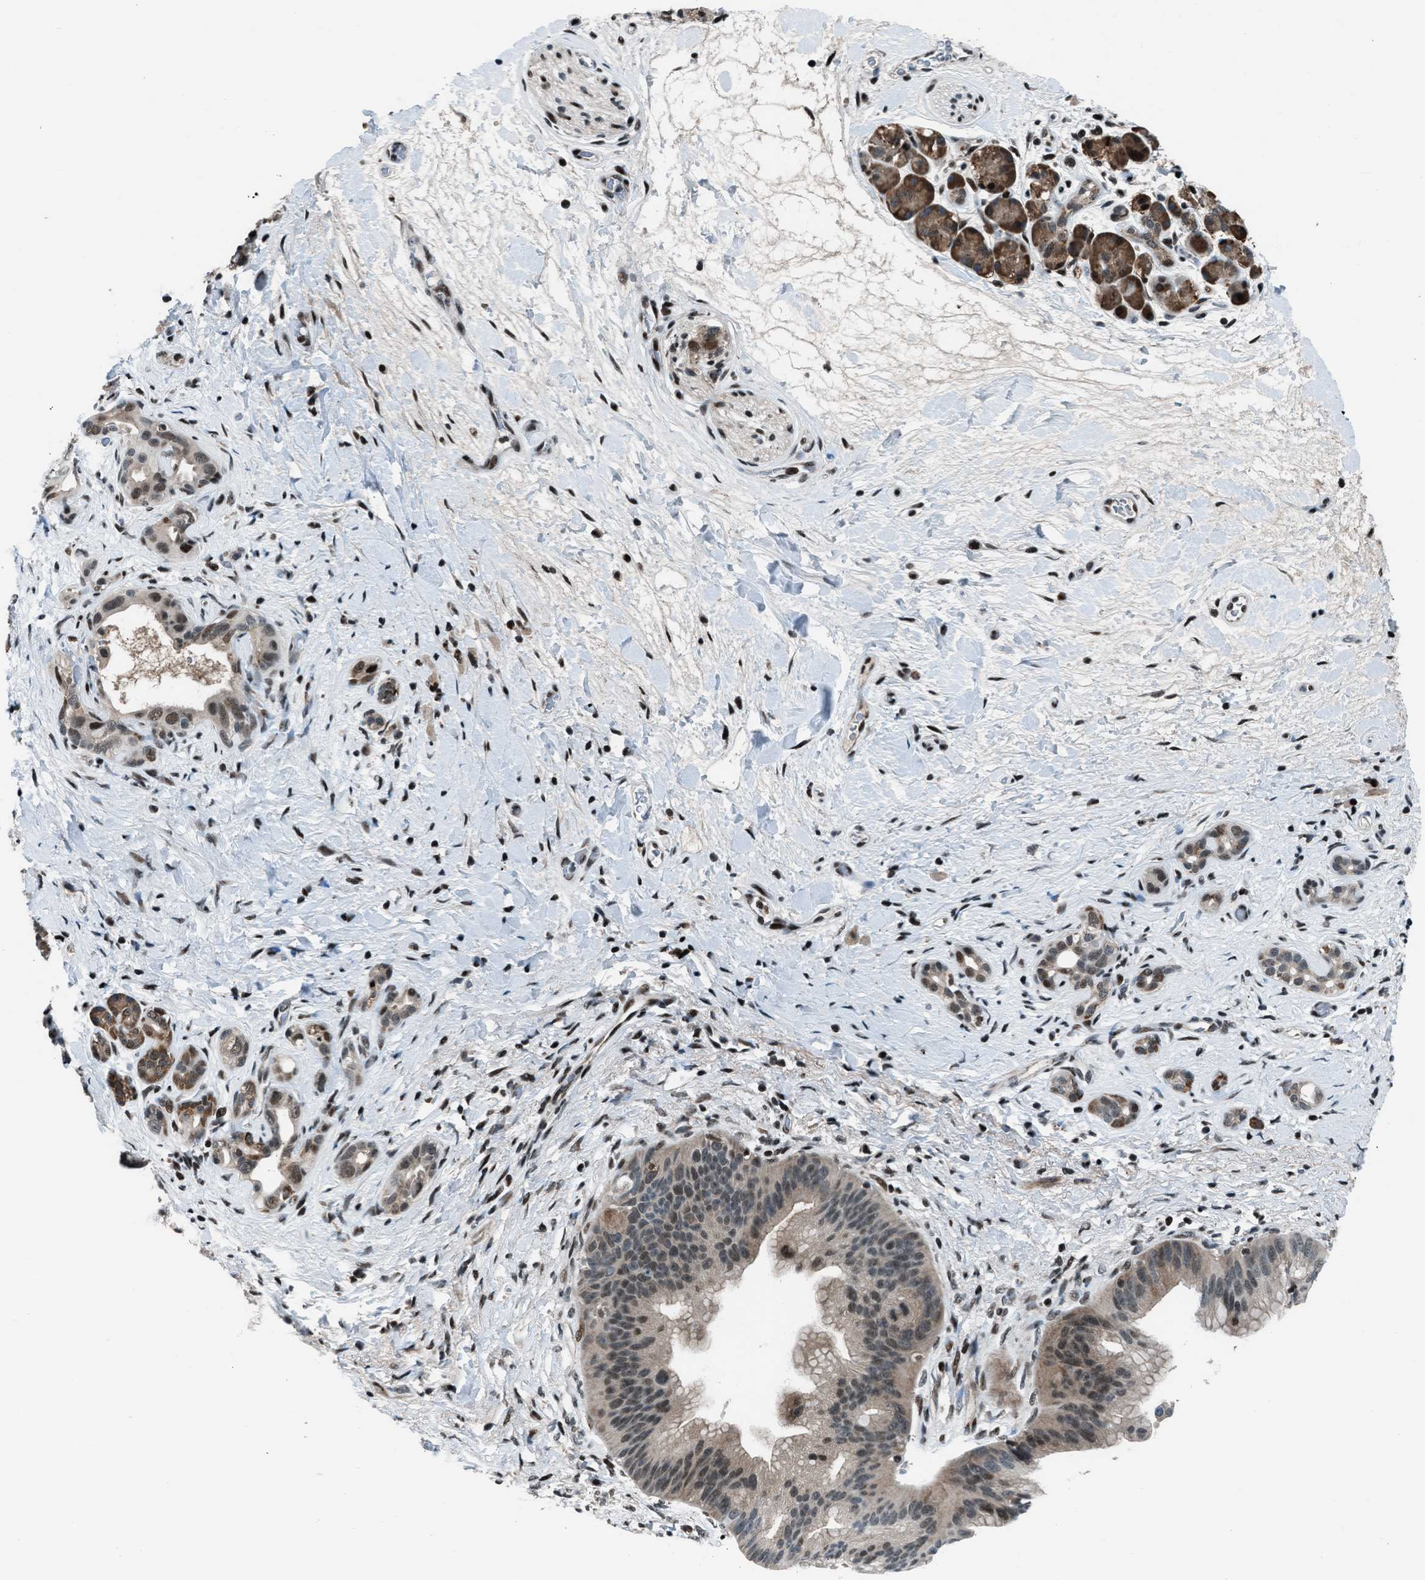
{"staining": {"intensity": "moderate", "quantity": "25%-75%", "location": "nuclear"}, "tissue": "pancreatic cancer", "cell_type": "Tumor cells", "image_type": "cancer", "snomed": [{"axis": "morphology", "description": "Adenocarcinoma, NOS"}, {"axis": "topography", "description": "Pancreas"}], "caption": "Tumor cells show medium levels of moderate nuclear expression in approximately 25%-75% of cells in human adenocarcinoma (pancreatic).", "gene": "MORC3", "patient": {"sex": "male", "age": 55}}